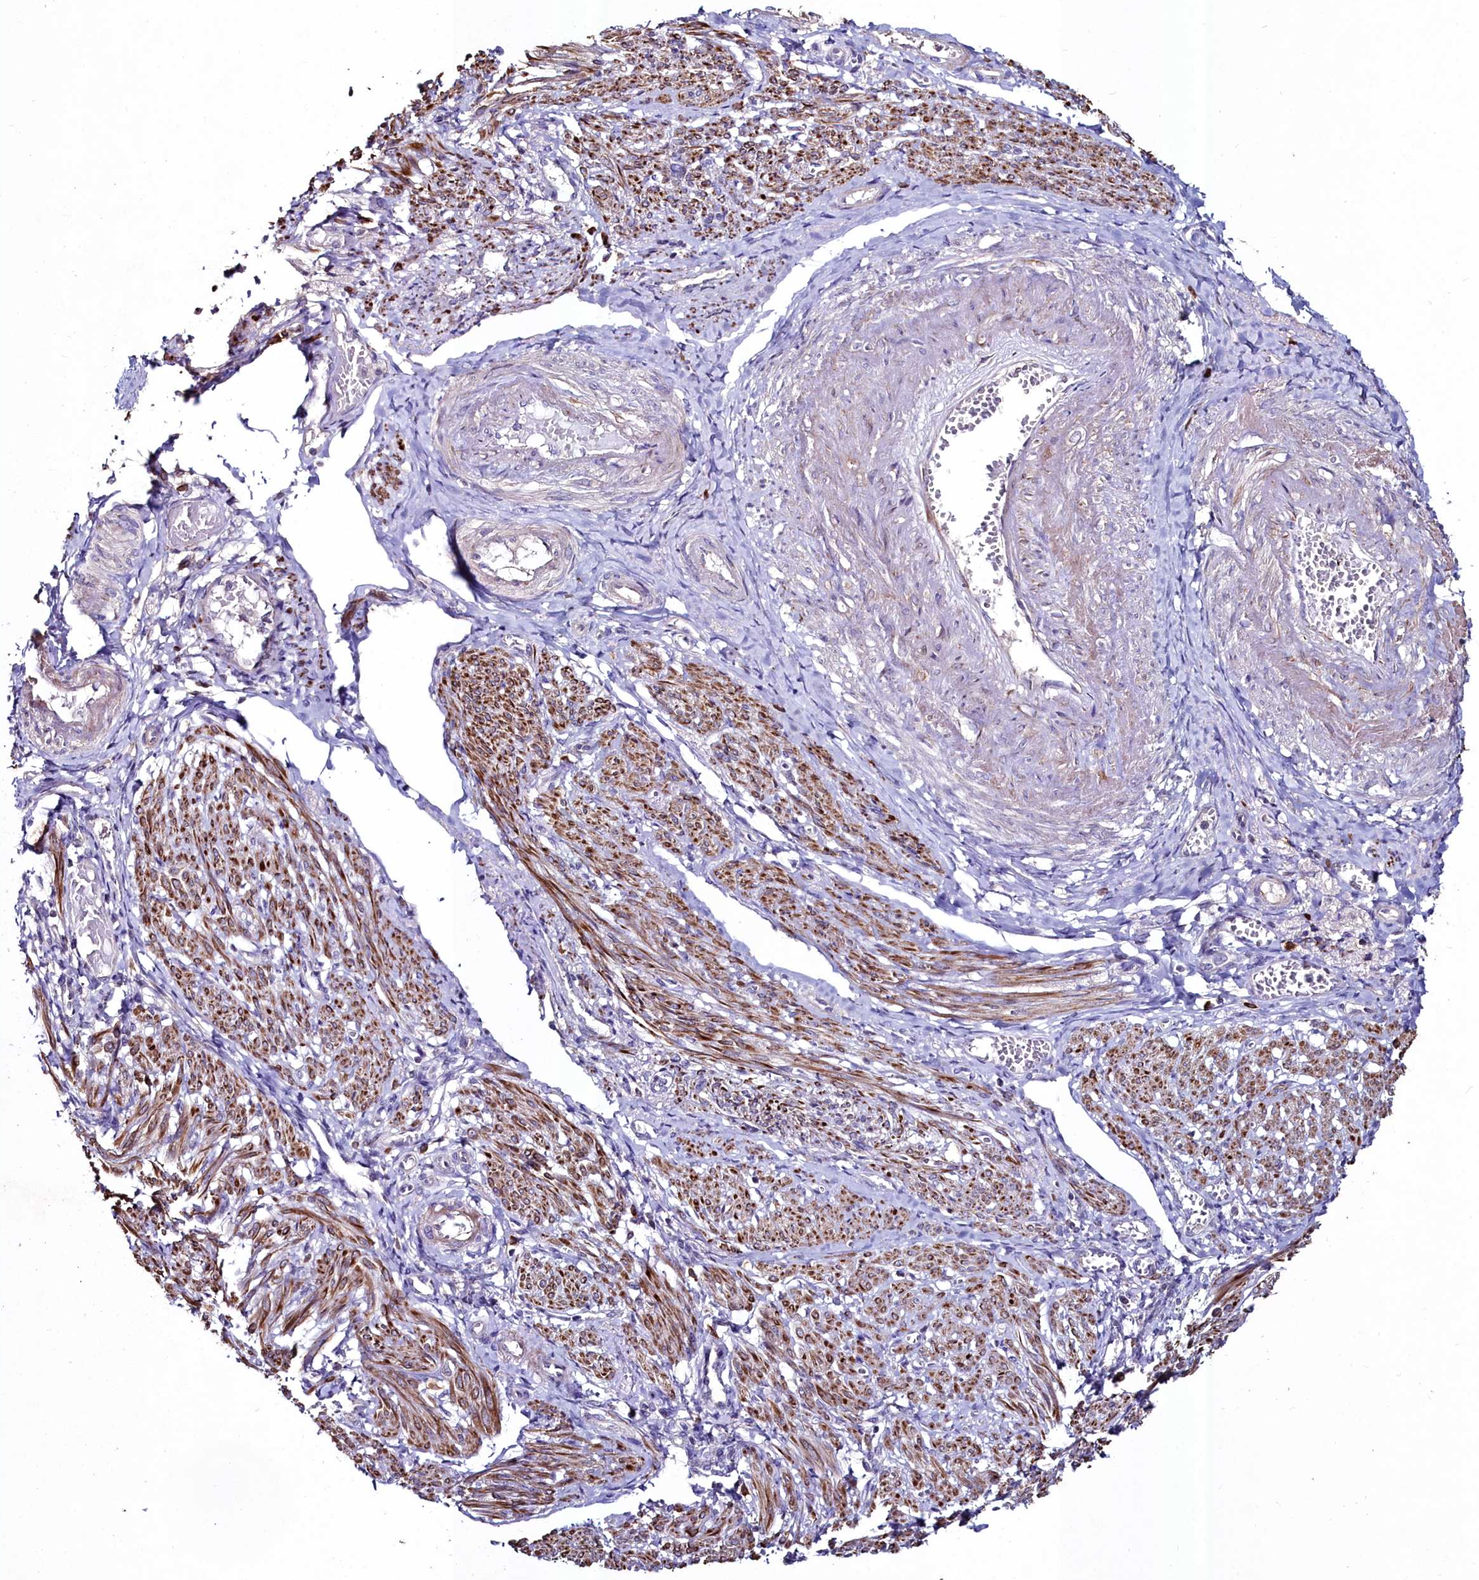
{"staining": {"intensity": "strong", "quantity": ">75%", "location": "cytoplasmic/membranous"}, "tissue": "smooth muscle", "cell_type": "Smooth muscle cells", "image_type": "normal", "snomed": [{"axis": "morphology", "description": "Normal tissue, NOS"}, {"axis": "topography", "description": "Smooth muscle"}], "caption": "This is an image of immunohistochemistry (IHC) staining of benign smooth muscle, which shows strong positivity in the cytoplasmic/membranous of smooth muscle cells.", "gene": "AMBRA1", "patient": {"sex": "female", "age": 39}}